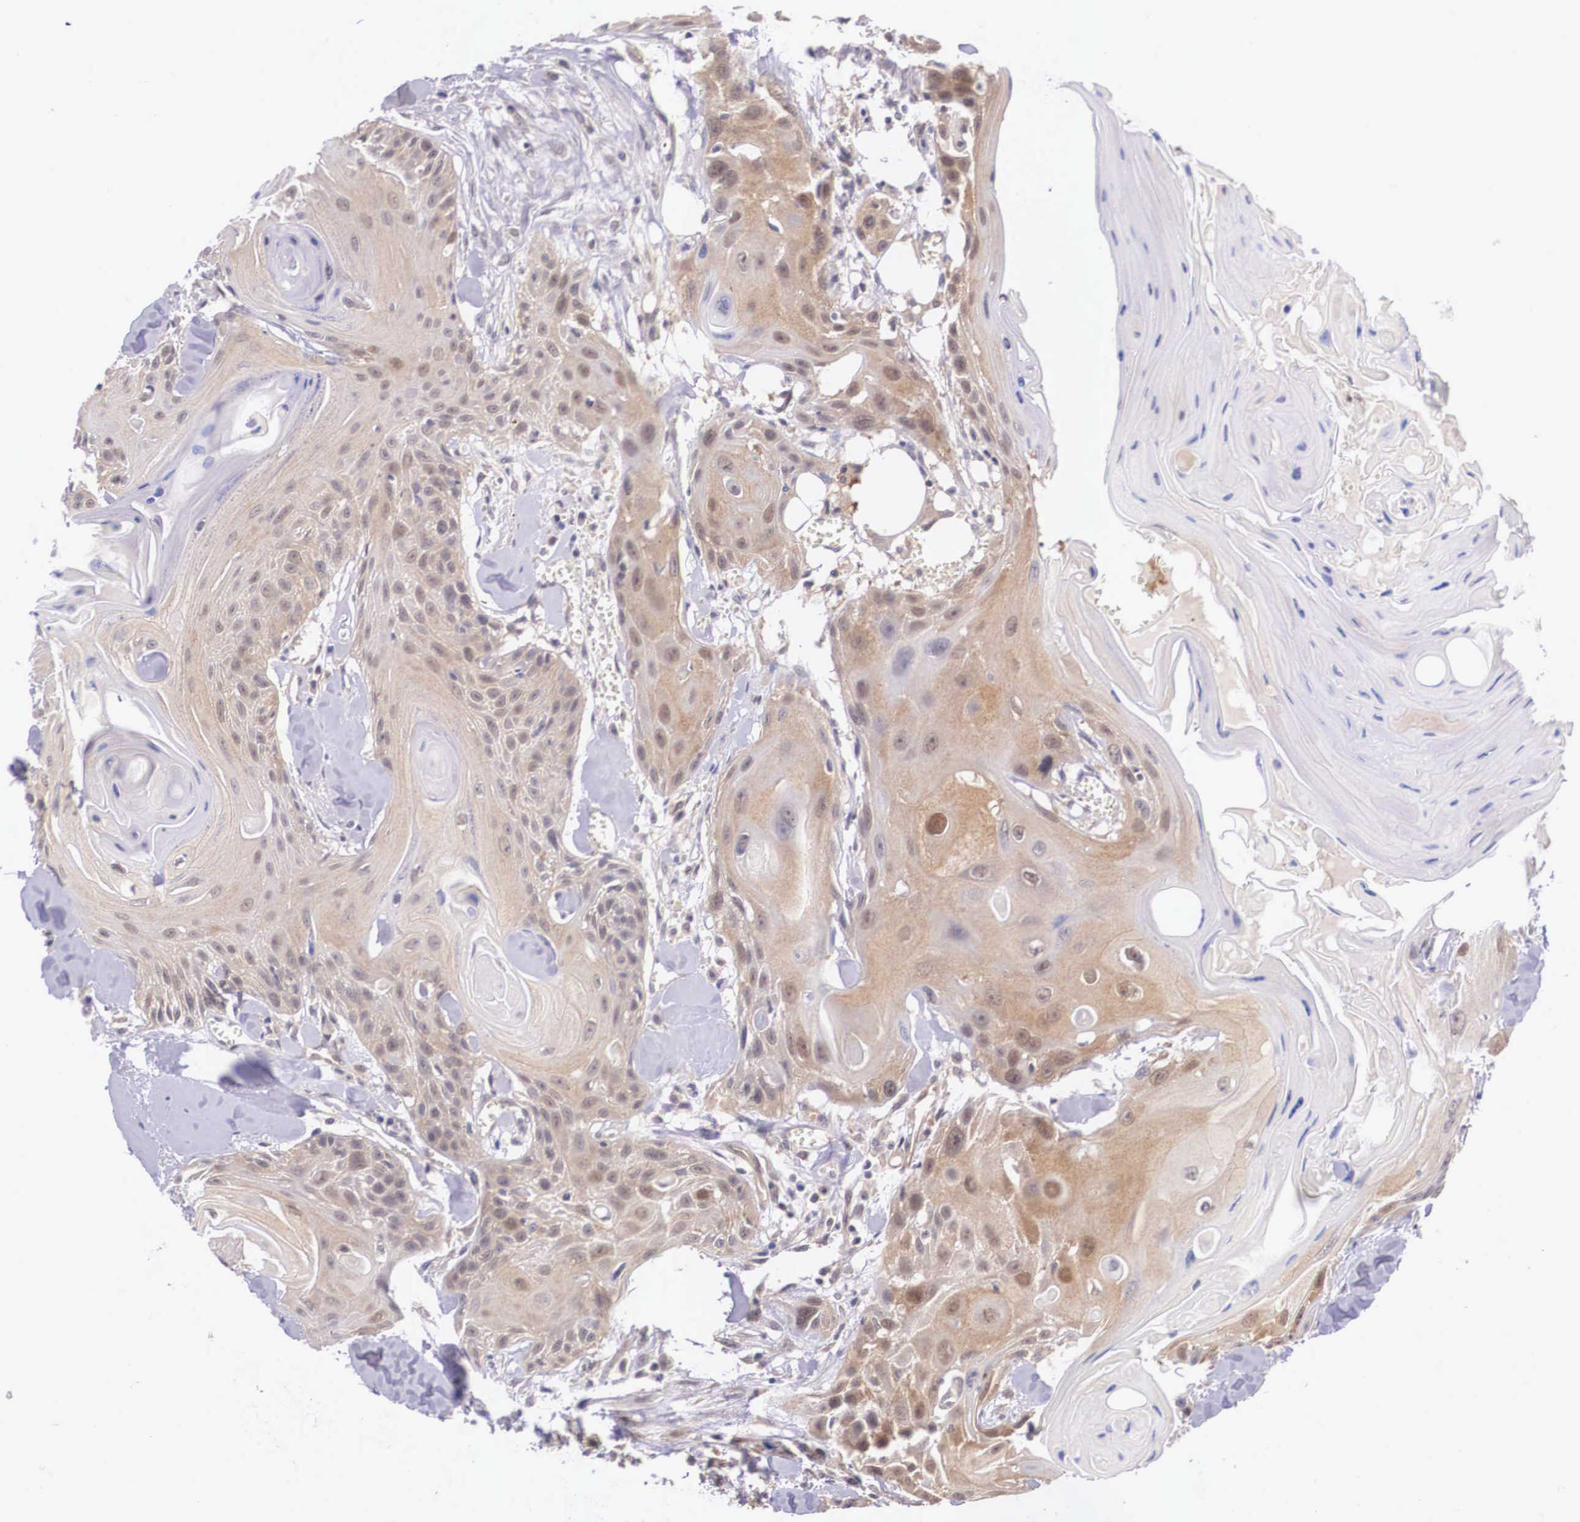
{"staining": {"intensity": "weak", "quantity": "25%-75%", "location": "cytoplasmic/membranous"}, "tissue": "head and neck cancer", "cell_type": "Tumor cells", "image_type": "cancer", "snomed": [{"axis": "morphology", "description": "Squamous cell carcinoma, NOS"}, {"axis": "morphology", "description": "Squamous cell carcinoma, metastatic, NOS"}, {"axis": "topography", "description": "Lymph node"}, {"axis": "topography", "description": "Salivary gland"}, {"axis": "topography", "description": "Head-Neck"}], "caption": "Human head and neck cancer (metastatic squamous cell carcinoma) stained with a protein marker displays weak staining in tumor cells.", "gene": "IGBP1", "patient": {"sex": "female", "age": 74}}